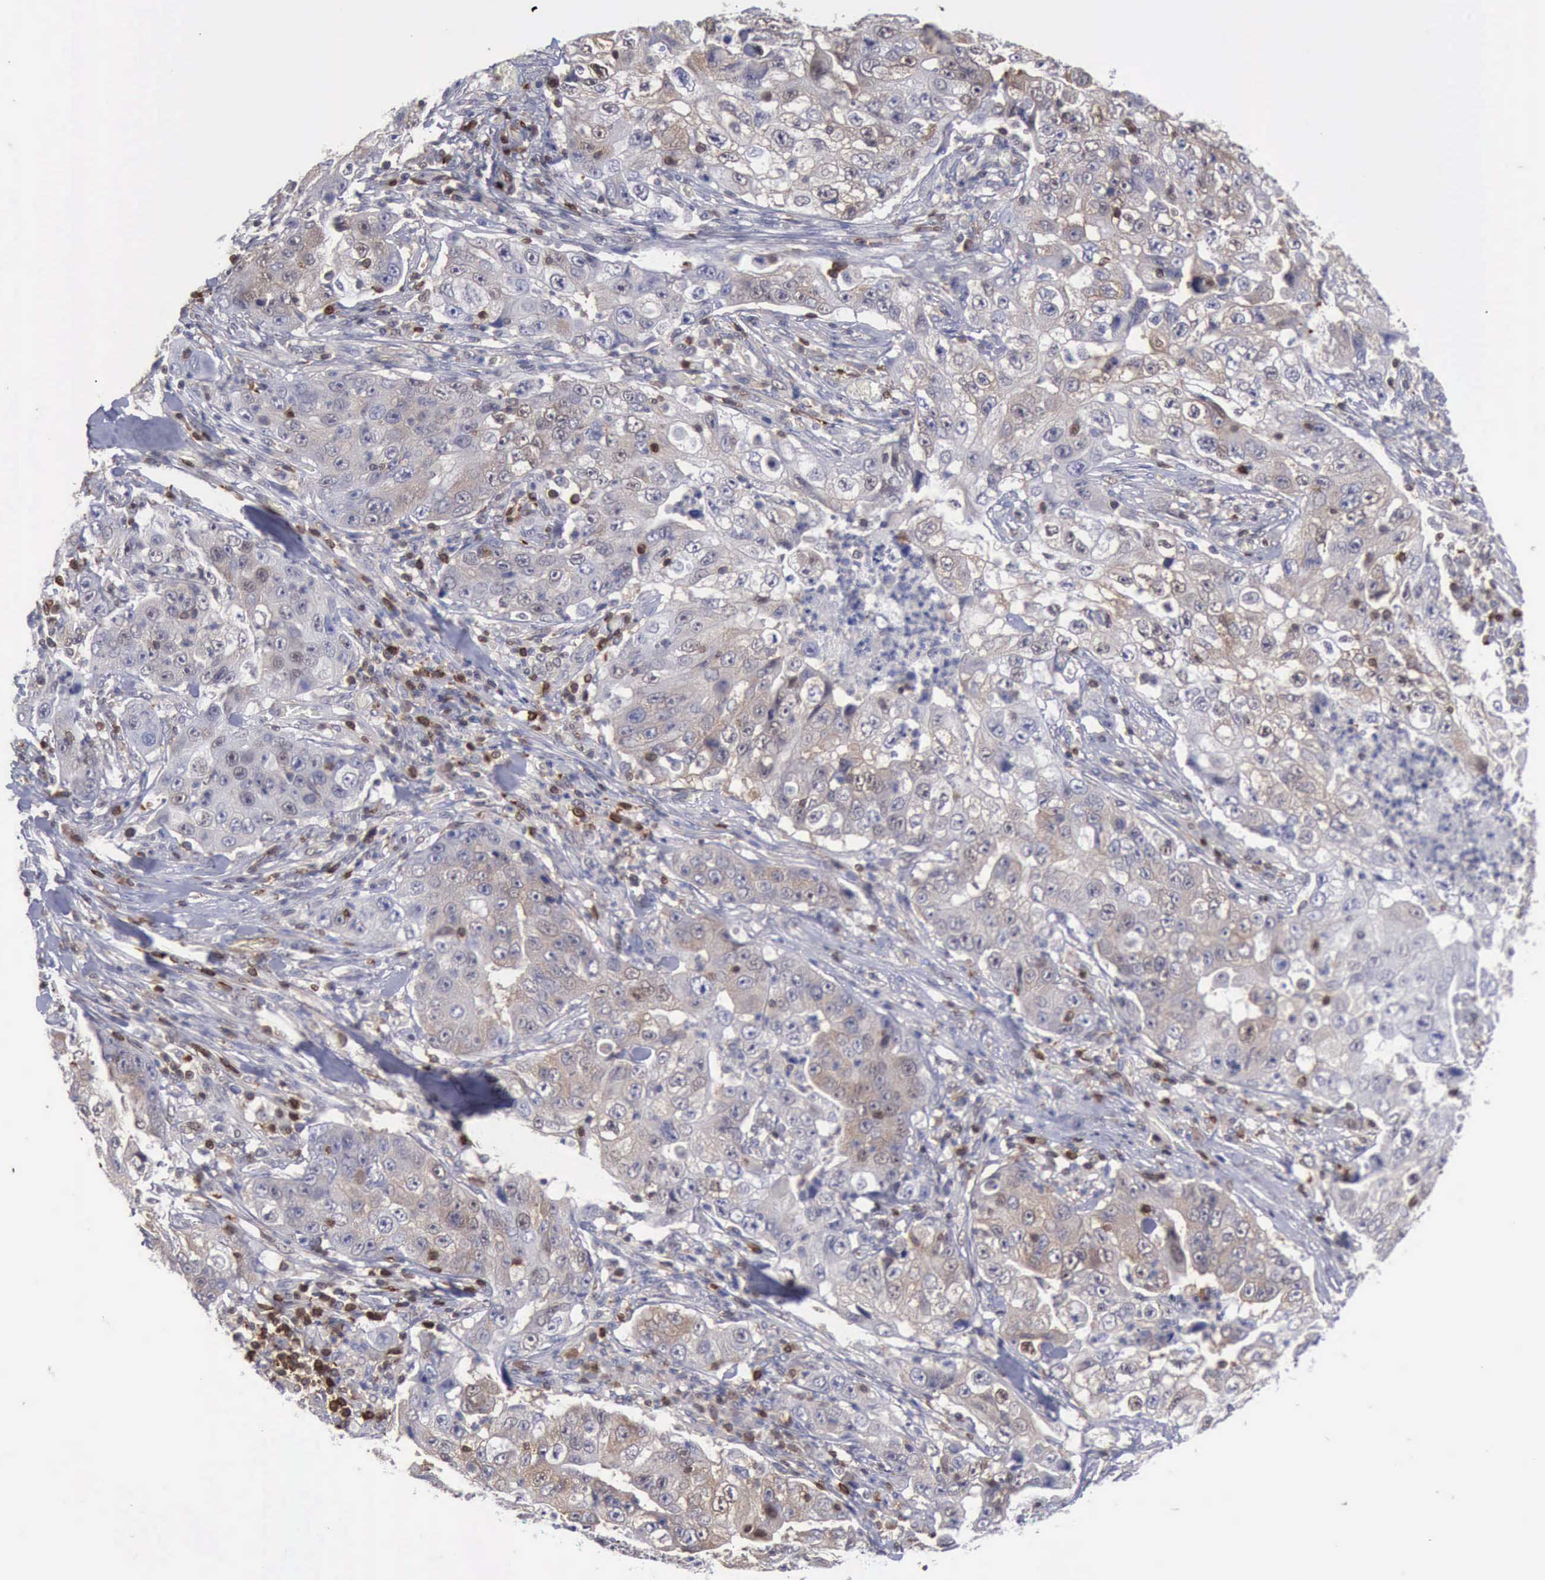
{"staining": {"intensity": "weak", "quantity": ">75%", "location": "cytoplasmic/membranous,nuclear"}, "tissue": "lung cancer", "cell_type": "Tumor cells", "image_type": "cancer", "snomed": [{"axis": "morphology", "description": "Squamous cell carcinoma, NOS"}, {"axis": "topography", "description": "Lung"}], "caption": "Immunohistochemistry (IHC) micrograph of neoplastic tissue: lung cancer (squamous cell carcinoma) stained using immunohistochemistry (IHC) exhibits low levels of weak protein expression localized specifically in the cytoplasmic/membranous and nuclear of tumor cells, appearing as a cytoplasmic/membranous and nuclear brown color.", "gene": "PDCD4", "patient": {"sex": "male", "age": 64}}